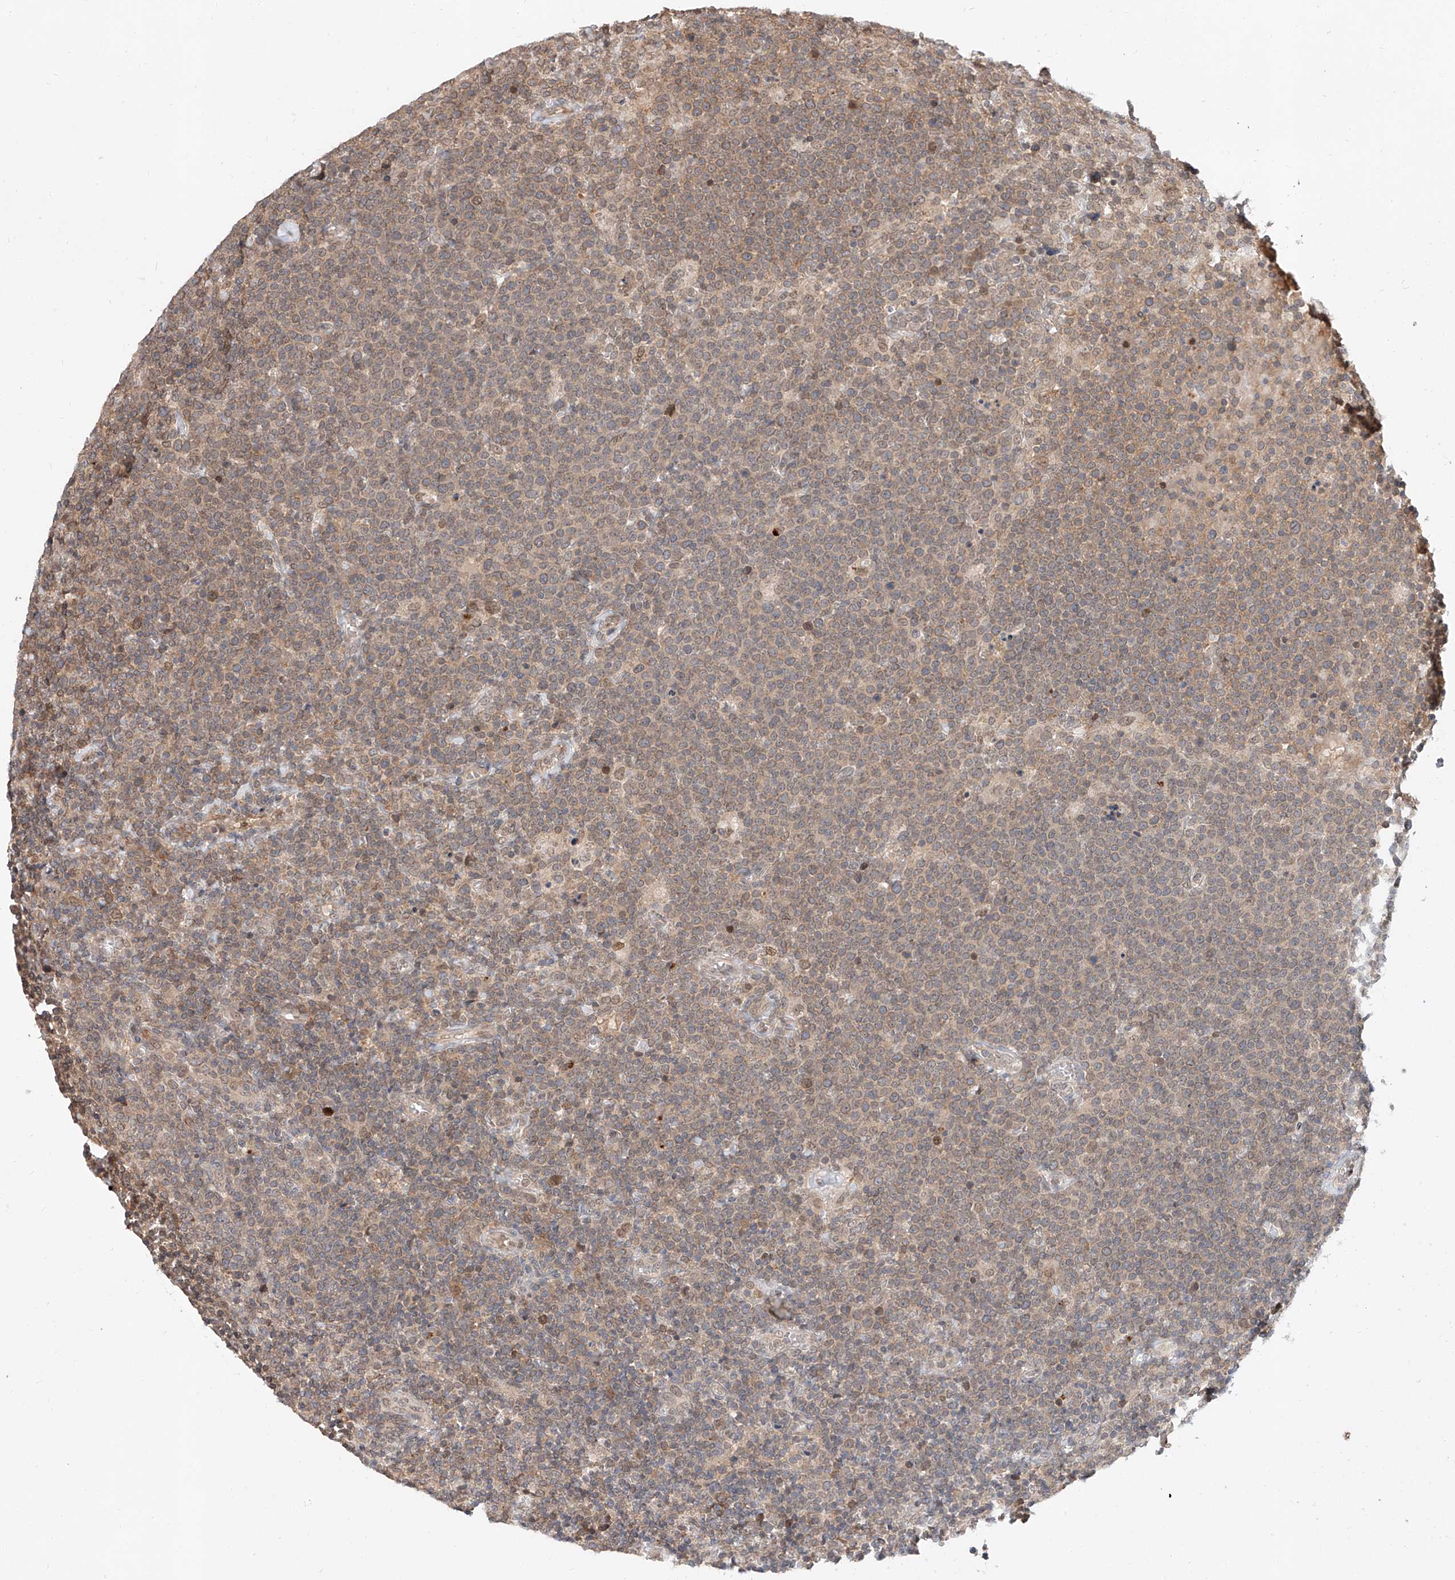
{"staining": {"intensity": "negative", "quantity": "none", "location": "none"}, "tissue": "lymphoma", "cell_type": "Tumor cells", "image_type": "cancer", "snomed": [{"axis": "morphology", "description": "Malignant lymphoma, non-Hodgkin's type, High grade"}, {"axis": "topography", "description": "Lymph node"}], "caption": "DAB immunohistochemical staining of malignant lymphoma, non-Hodgkin's type (high-grade) reveals no significant positivity in tumor cells.", "gene": "DIRAS3", "patient": {"sex": "male", "age": 61}}